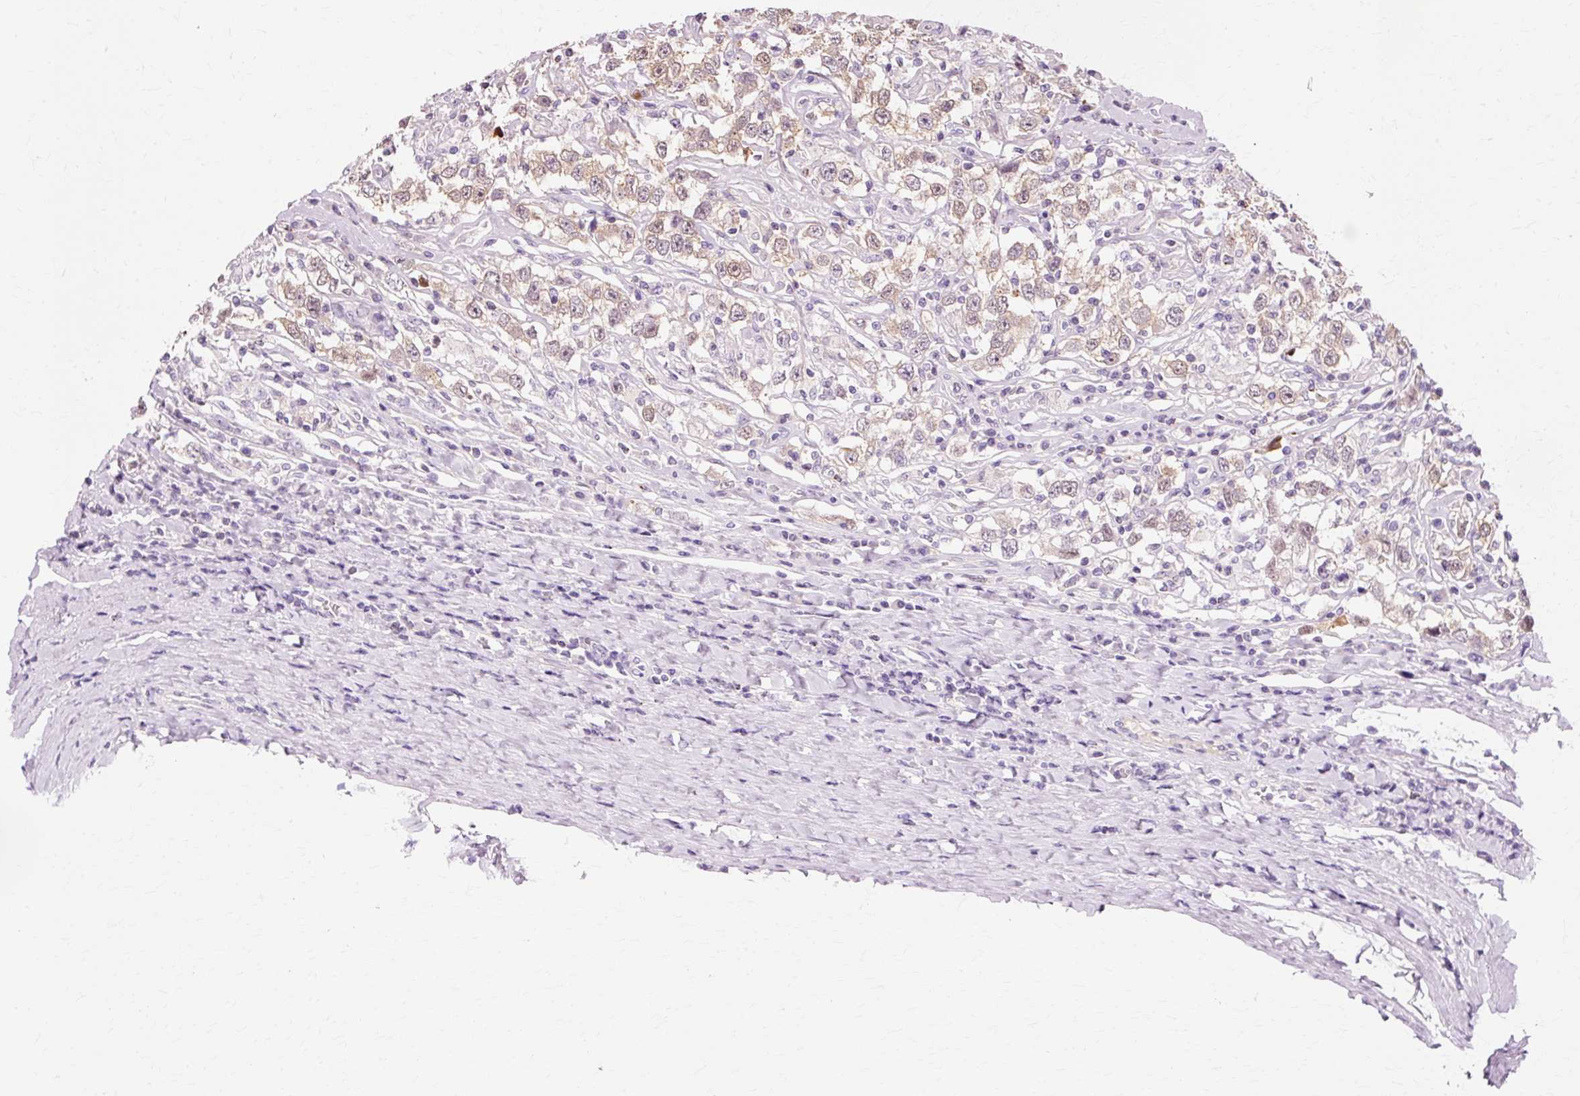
{"staining": {"intensity": "weak", "quantity": ">75%", "location": "cytoplasmic/membranous,nuclear"}, "tissue": "testis cancer", "cell_type": "Tumor cells", "image_type": "cancer", "snomed": [{"axis": "morphology", "description": "Seminoma, NOS"}, {"axis": "topography", "description": "Testis"}], "caption": "A low amount of weak cytoplasmic/membranous and nuclear positivity is present in about >75% of tumor cells in testis cancer tissue.", "gene": "VN1R2", "patient": {"sex": "male", "age": 41}}